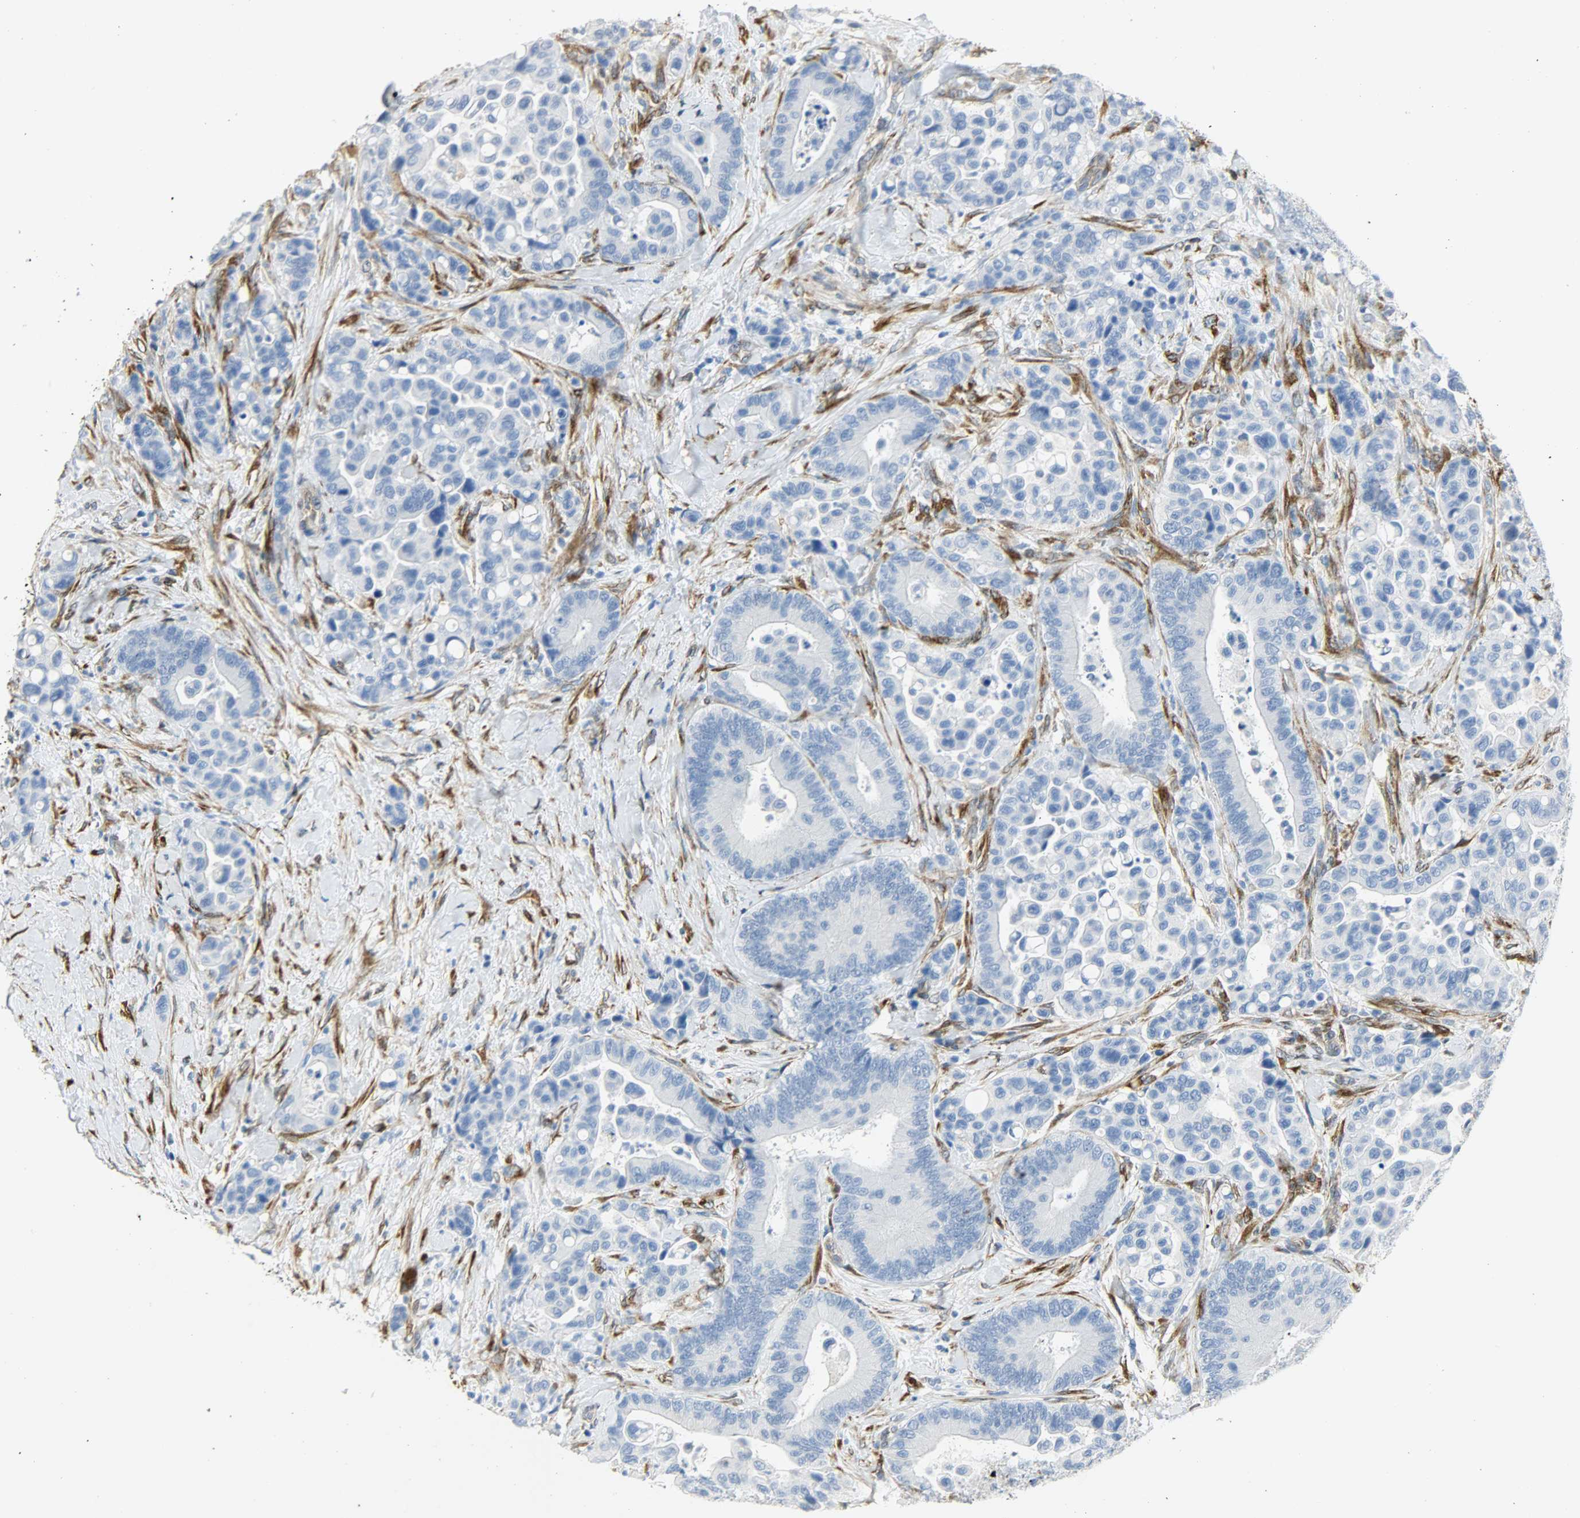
{"staining": {"intensity": "negative", "quantity": "none", "location": "none"}, "tissue": "colorectal cancer", "cell_type": "Tumor cells", "image_type": "cancer", "snomed": [{"axis": "morphology", "description": "Normal tissue, NOS"}, {"axis": "morphology", "description": "Adenocarcinoma, NOS"}, {"axis": "topography", "description": "Colon"}], "caption": "Immunohistochemical staining of colorectal adenocarcinoma exhibits no significant positivity in tumor cells.", "gene": "PKD2", "patient": {"sex": "male", "age": 82}}